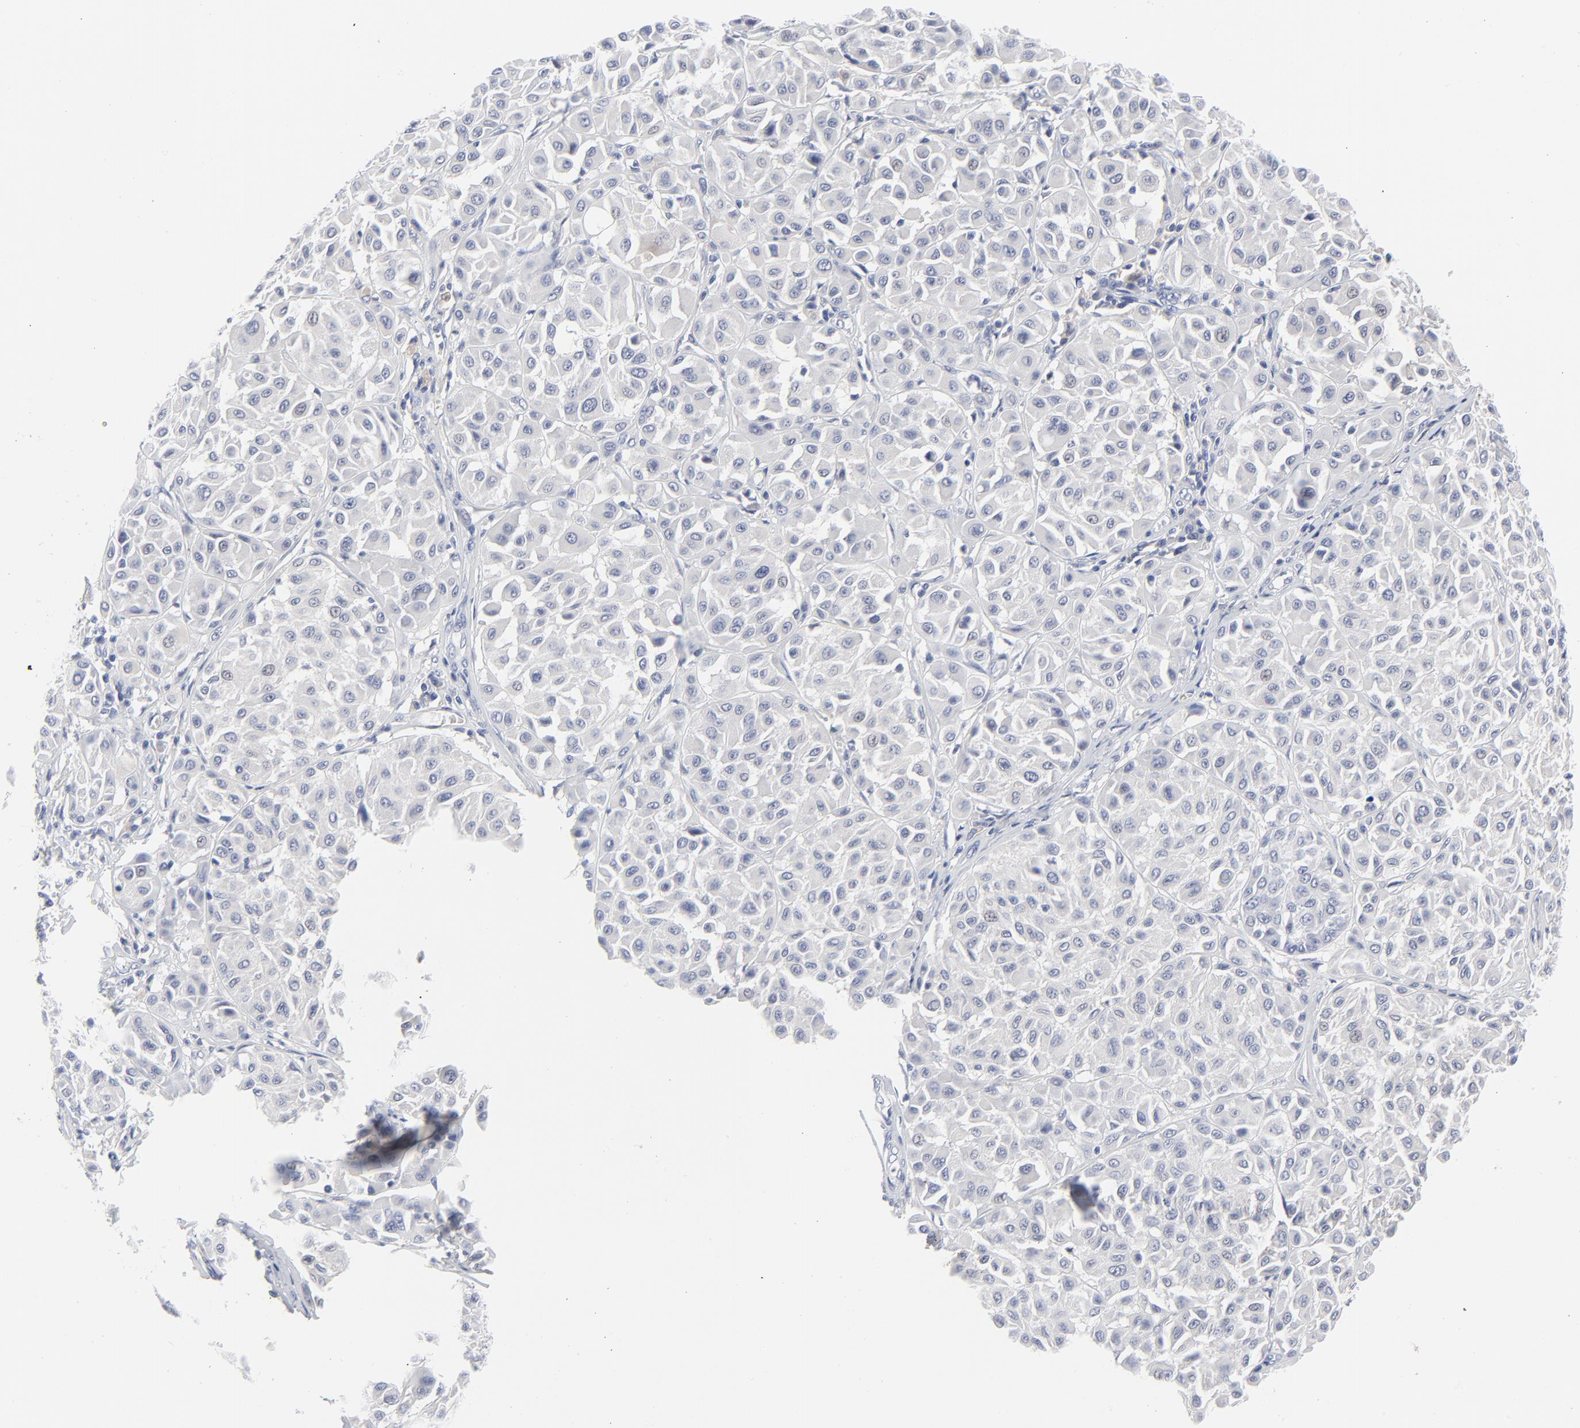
{"staining": {"intensity": "negative", "quantity": "none", "location": "none"}, "tissue": "melanoma", "cell_type": "Tumor cells", "image_type": "cancer", "snomed": [{"axis": "morphology", "description": "Malignant melanoma, Metastatic site"}, {"axis": "topography", "description": "Soft tissue"}], "caption": "A photomicrograph of human malignant melanoma (metastatic site) is negative for staining in tumor cells.", "gene": "CLEC4G", "patient": {"sex": "male", "age": 41}}